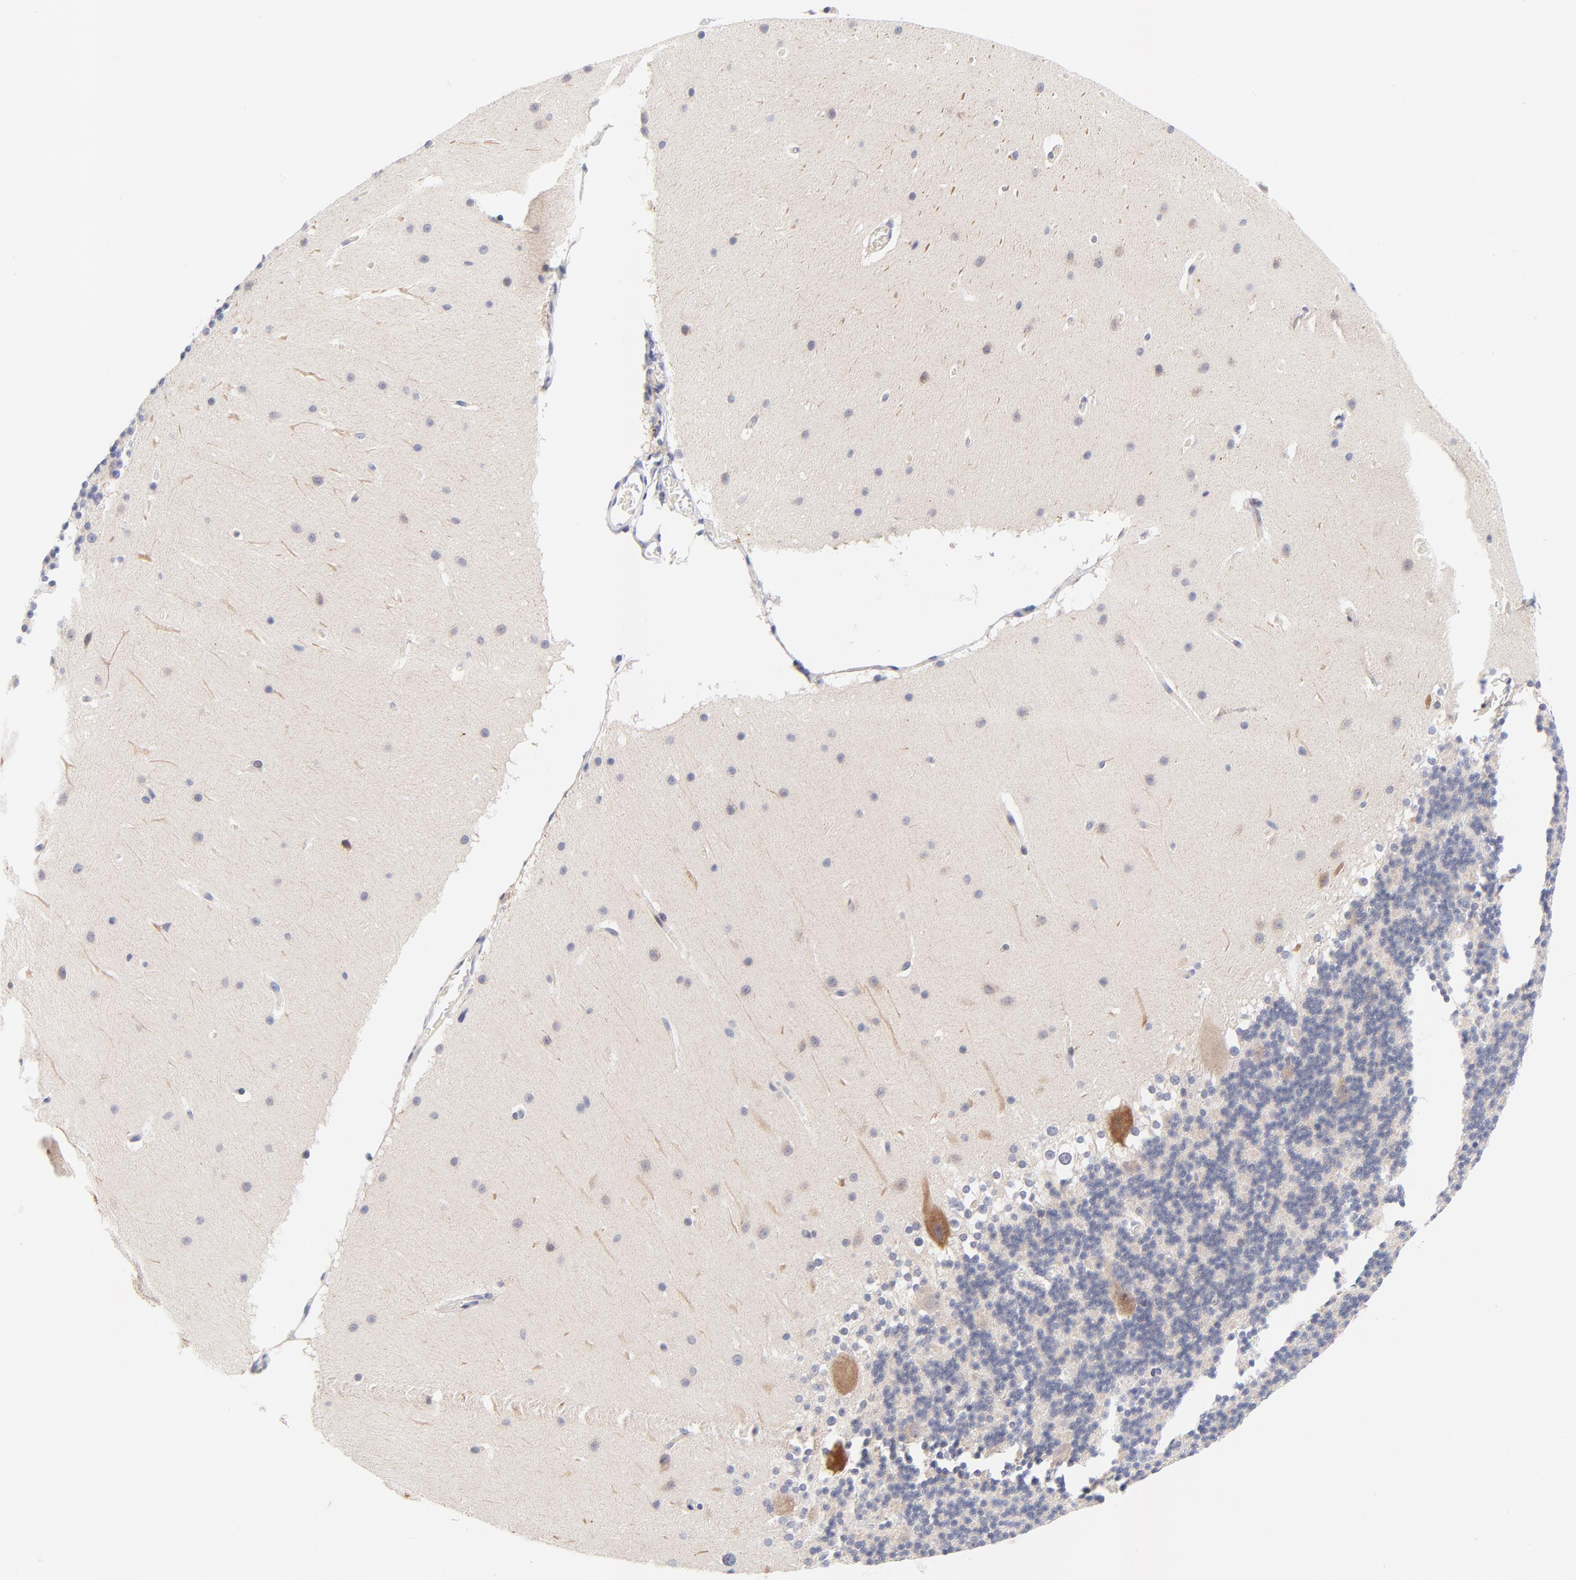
{"staining": {"intensity": "negative", "quantity": "none", "location": "none"}, "tissue": "cerebellum", "cell_type": "Cells in granular layer", "image_type": "normal", "snomed": [{"axis": "morphology", "description": "Normal tissue, NOS"}, {"axis": "topography", "description": "Cerebellum"}], "caption": "This micrograph is of benign cerebellum stained with IHC to label a protein in brown with the nuclei are counter-stained blue. There is no staining in cells in granular layer.", "gene": "AFF2", "patient": {"sex": "female", "age": 19}}